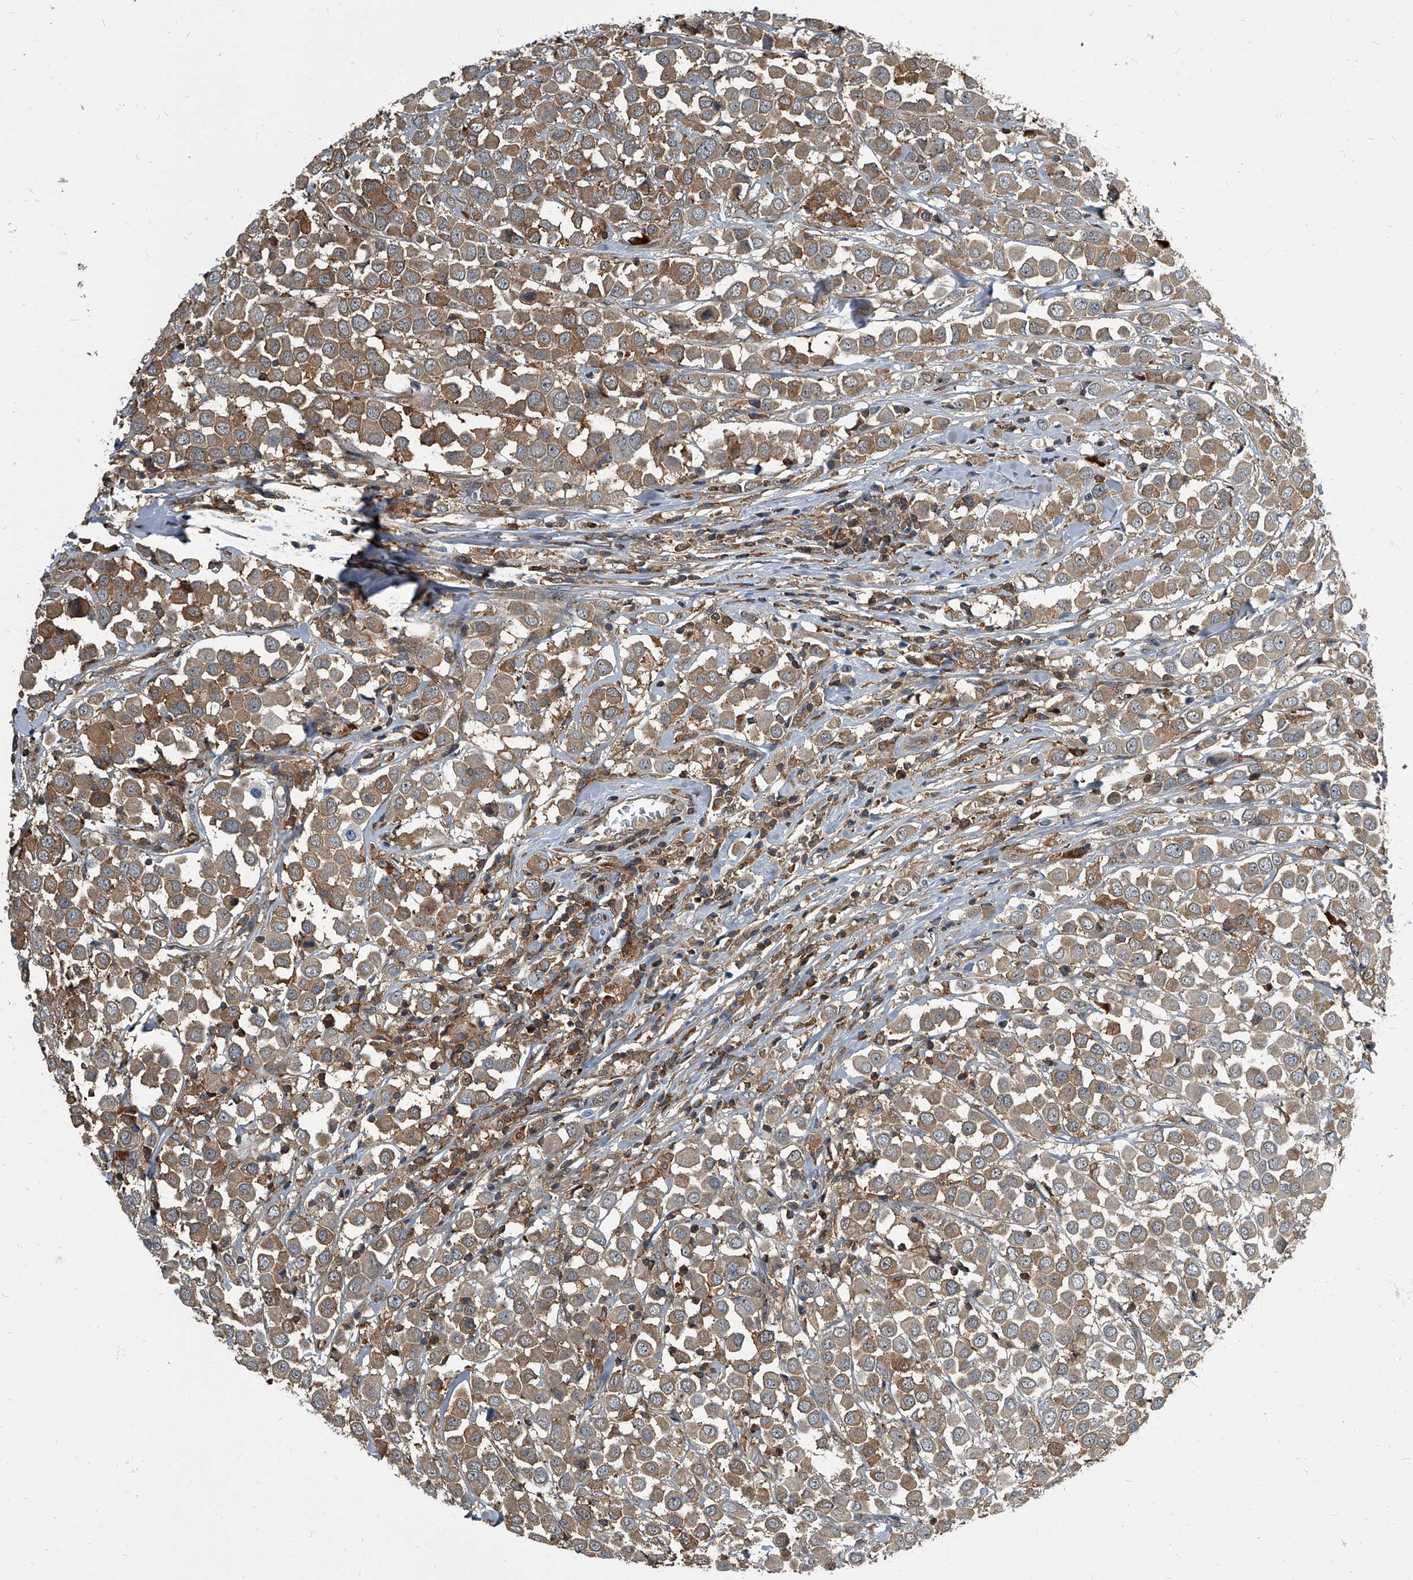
{"staining": {"intensity": "moderate", "quantity": ">75%", "location": "cytoplasmic/membranous"}, "tissue": "breast cancer", "cell_type": "Tumor cells", "image_type": "cancer", "snomed": [{"axis": "morphology", "description": "Duct carcinoma"}, {"axis": "topography", "description": "Breast"}], "caption": "Breast cancer stained for a protein exhibits moderate cytoplasmic/membranous positivity in tumor cells. (IHC, brightfield microscopy, high magnification).", "gene": "CDV3", "patient": {"sex": "female", "age": 61}}